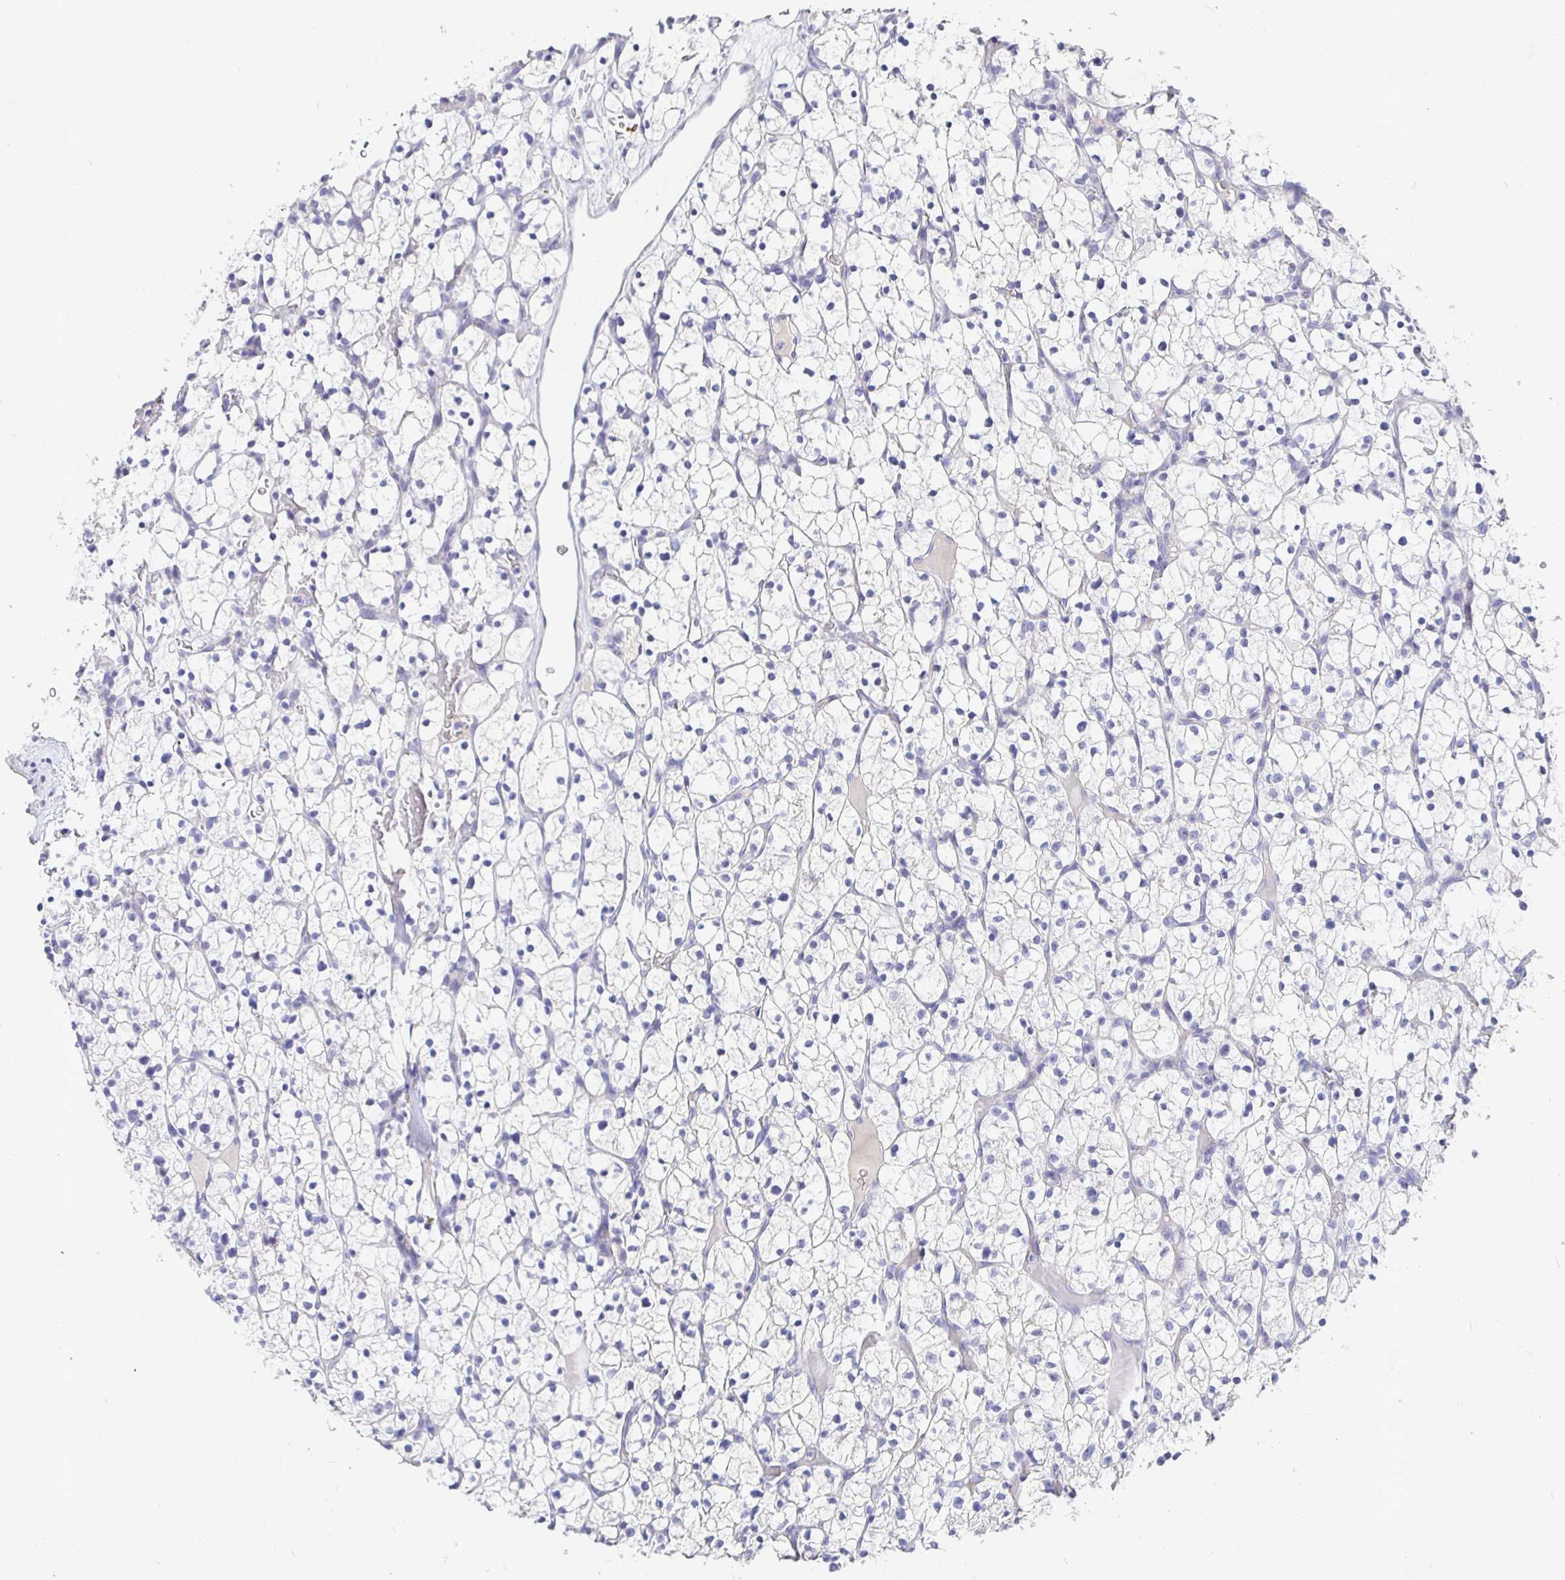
{"staining": {"intensity": "negative", "quantity": "none", "location": "none"}, "tissue": "renal cancer", "cell_type": "Tumor cells", "image_type": "cancer", "snomed": [{"axis": "morphology", "description": "Adenocarcinoma, NOS"}, {"axis": "topography", "description": "Kidney"}], "caption": "DAB immunohistochemical staining of renal adenocarcinoma displays no significant staining in tumor cells. (DAB immunohistochemistry with hematoxylin counter stain).", "gene": "TPTE", "patient": {"sex": "female", "age": 64}}